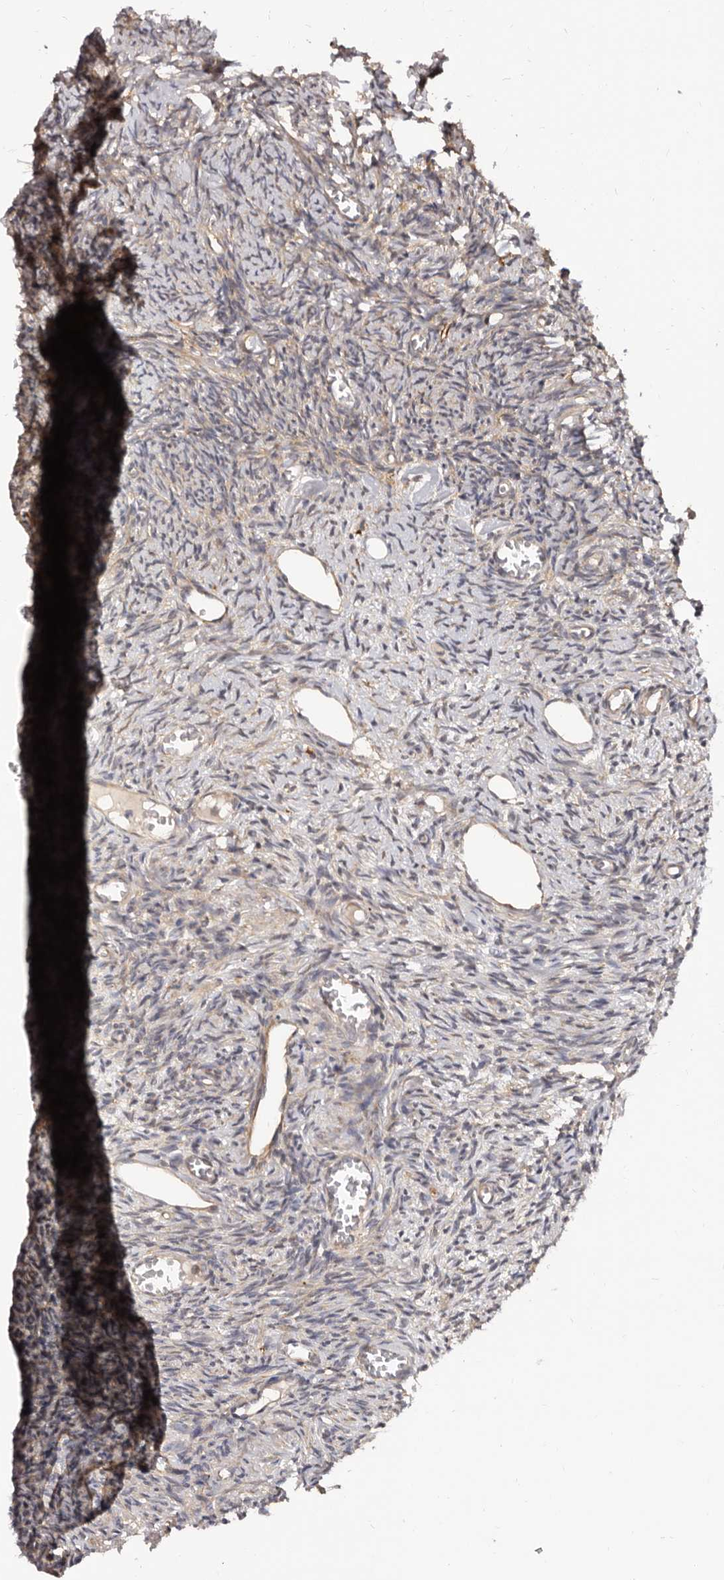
{"staining": {"intensity": "moderate", "quantity": ">75%", "location": "cytoplasmic/membranous"}, "tissue": "ovary", "cell_type": "Ovarian stroma cells", "image_type": "normal", "snomed": [{"axis": "morphology", "description": "Normal tissue, NOS"}, {"axis": "topography", "description": "Ovary"}], "caption": "Protein staining reveals moderate cytoplasmic/membranous expression in about >75% of ovarian stroma cells in benign ovary. Ihc stains the protein of interest in brown and the nuclei are stained blue.", "gene": "ADAMTS20", "patient": {"sex": "female", "age": 27}}